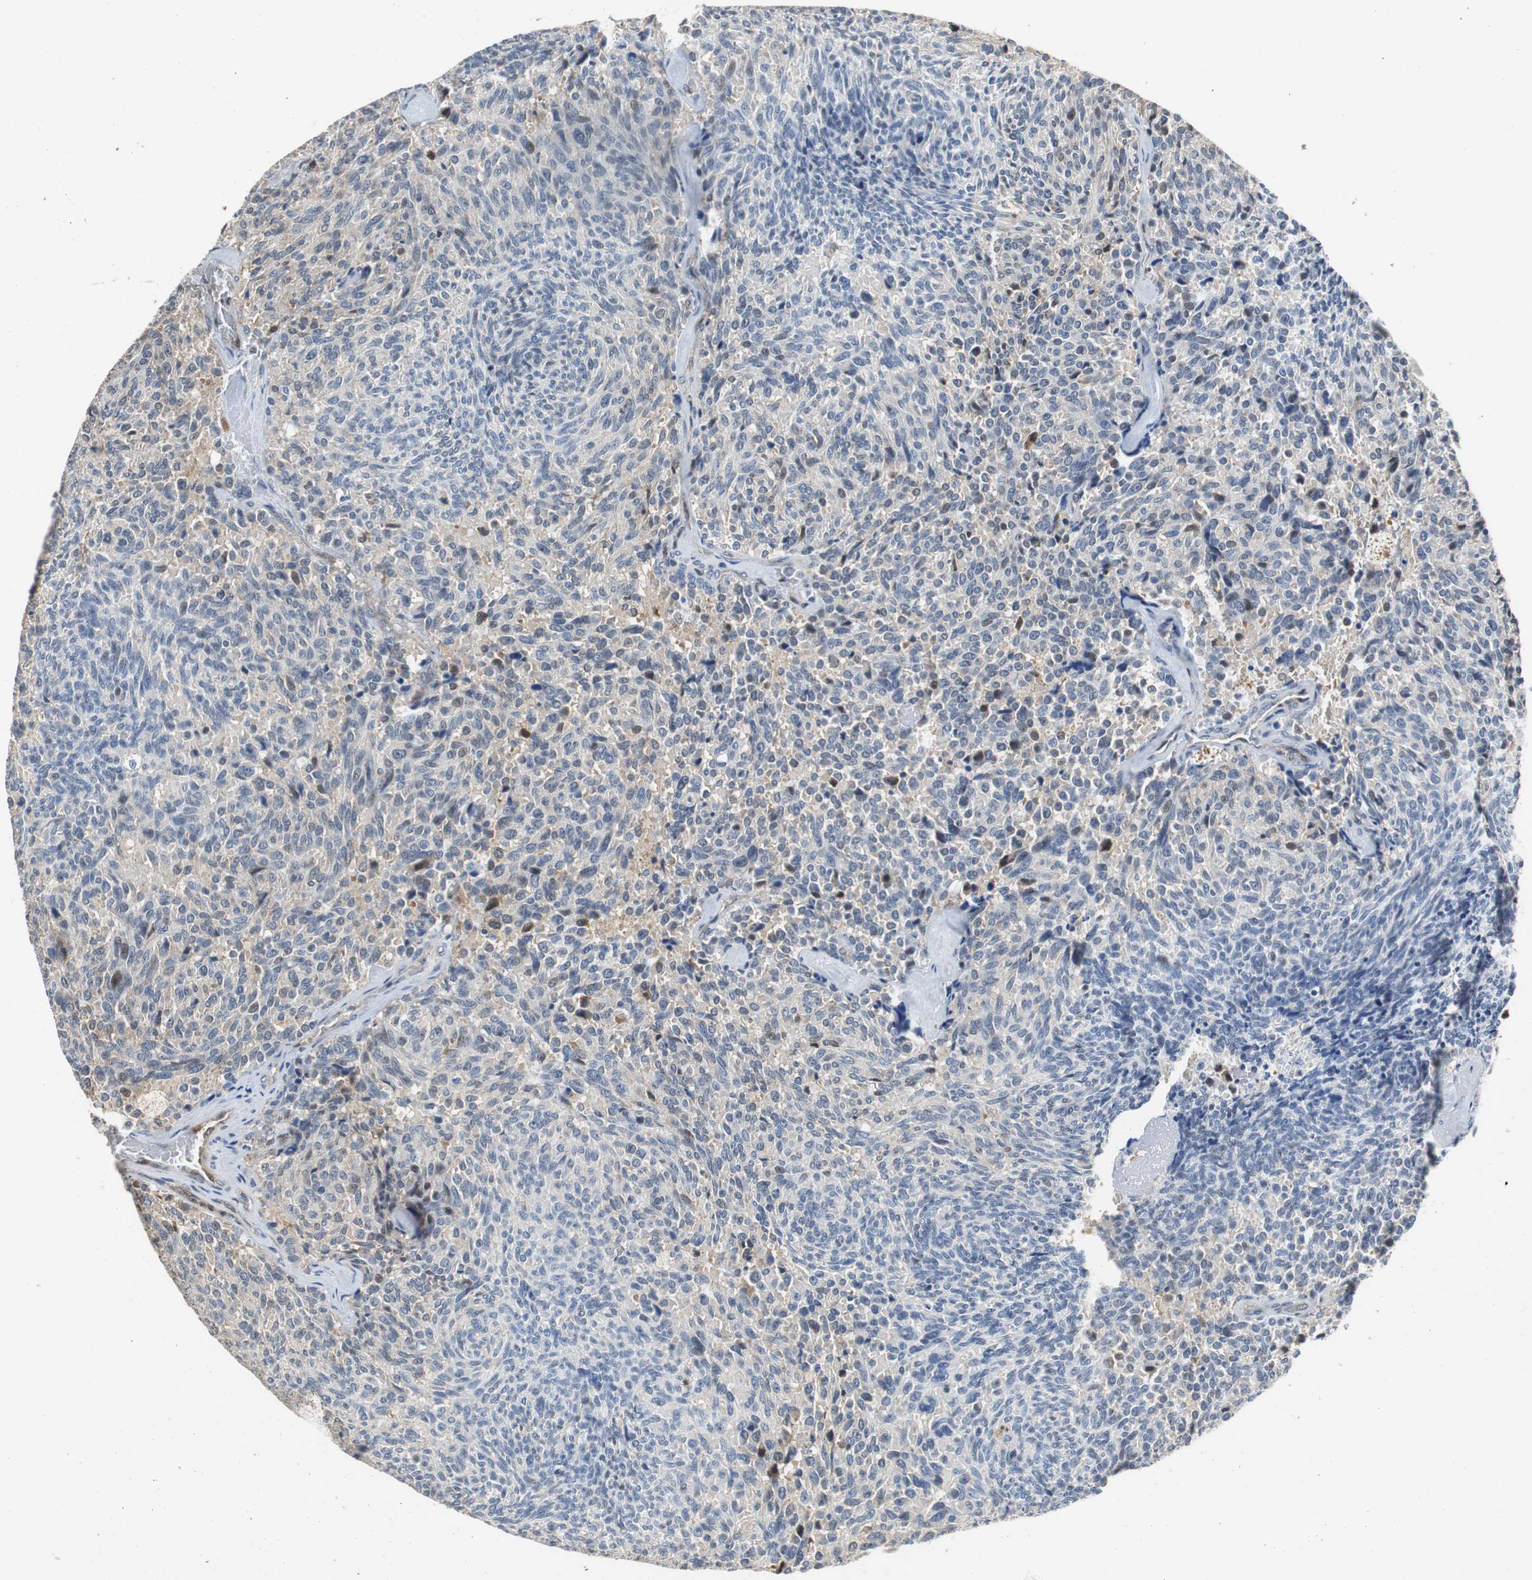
{"staining": {"intensity": "negative", "quantity": "none", "location": "none"}, "tissue": "carcinoid", "cell_type": "Tumor cells", "image_type": "cancer", "snomed": [{"axis": "morphology", "description": "Carcinoid, malignant, NOS"}, {"axis": "topography", "description": "Pancreas"}], "caption": "A high-resolution image shows immunohistochemistry (IHC) staining of carcinoid, which shows no significant expression in tumor cells.", "gene": "GSDMD", "patient": {"sex": "female", "age": 54}}